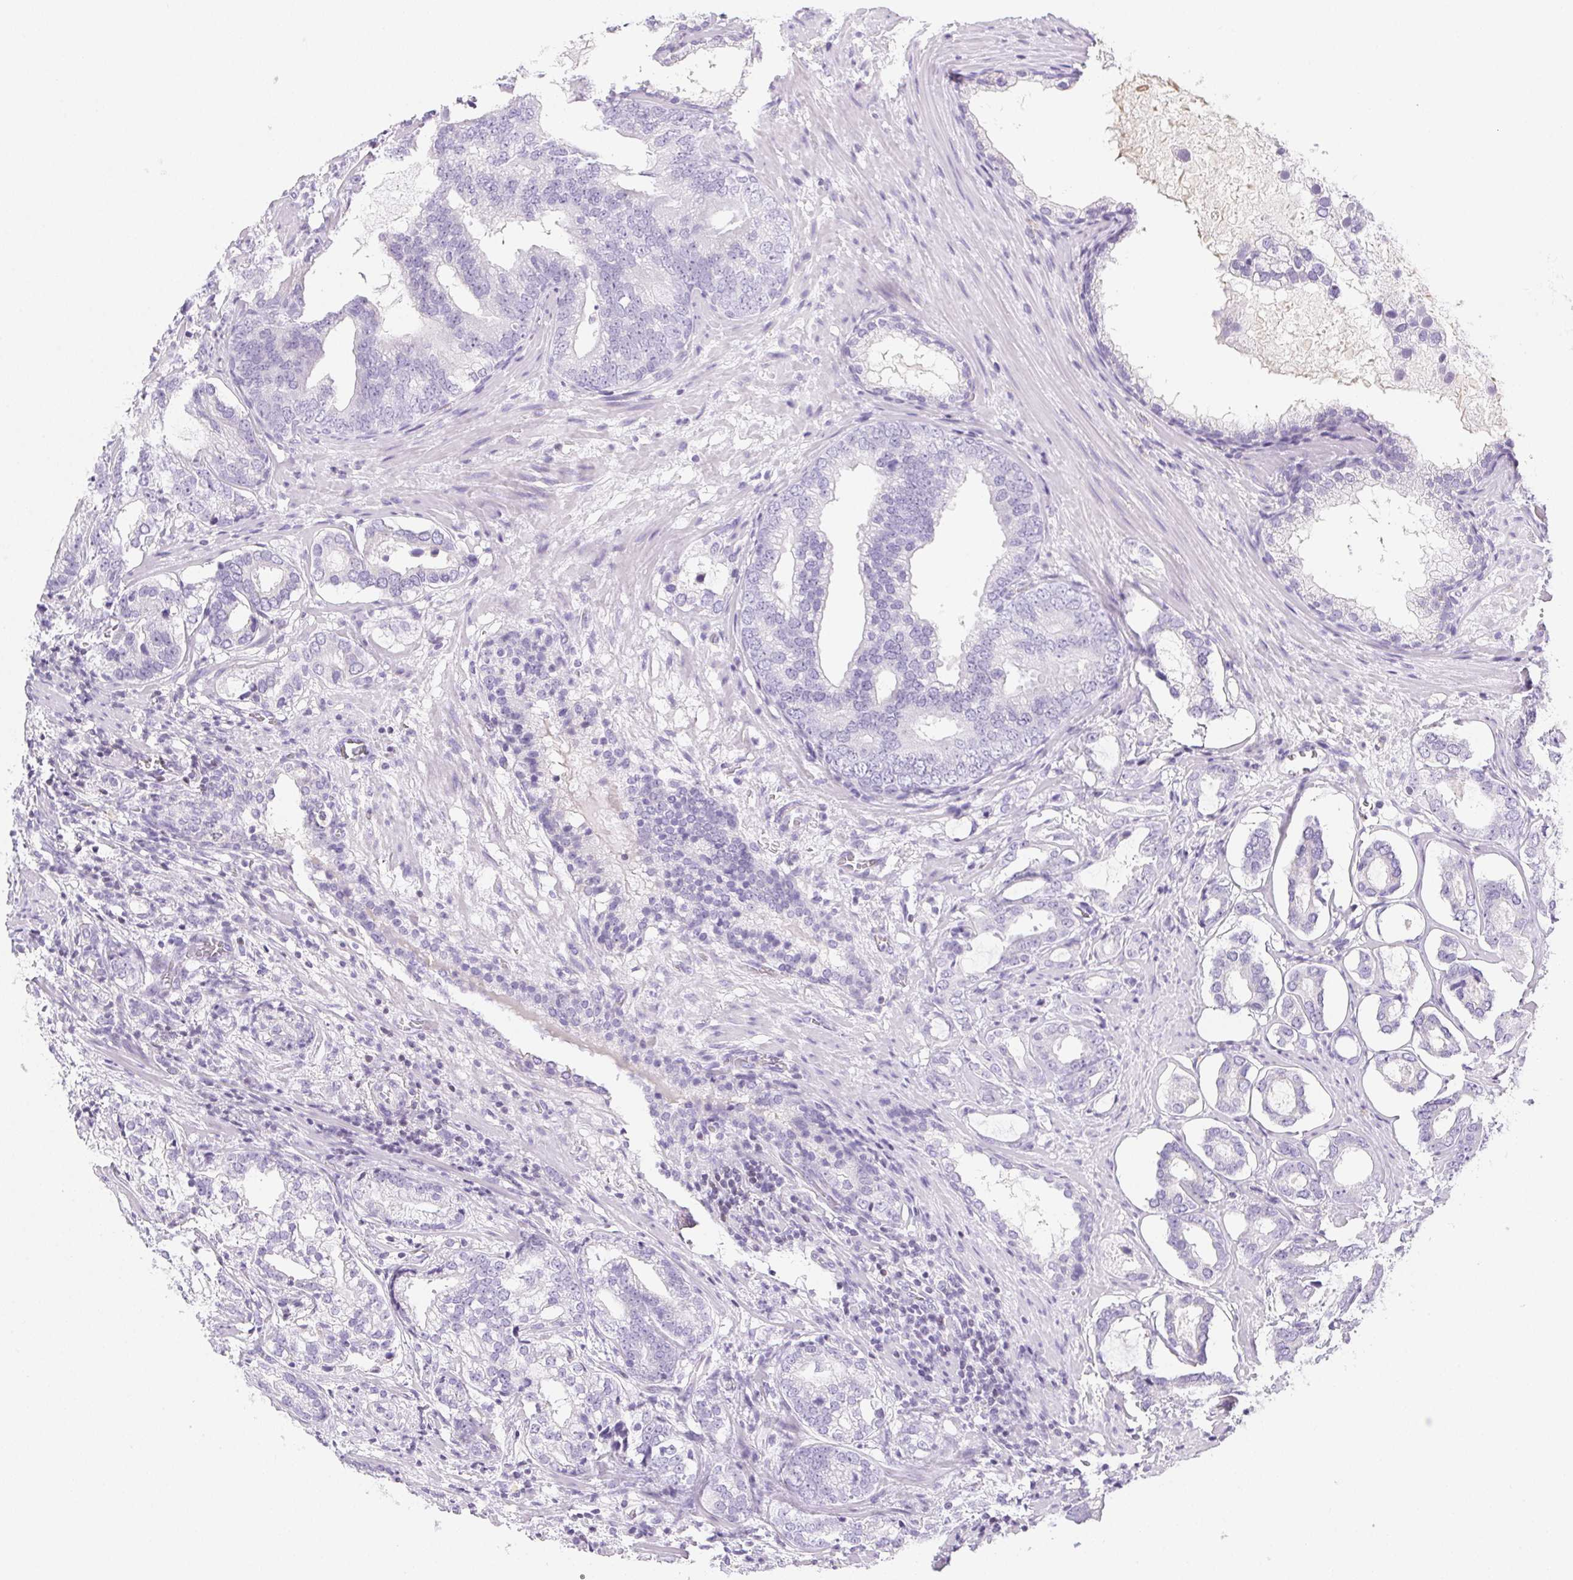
{"staining": {"intensity": "negative", "quantity": "none", "location": "none"}, "tissue": "prostate cancer", "cell_type": "Tumor cells", "image_type": "cancer", "snomed": [{"axis": "morphology", "description": "Adenocarcinoma, High grade"}, {"axis": "topography", "description": "Prostate"}], "caption": "Protein analysis of prostate cancer (high-grade adenocarcinoma) displays no significant staining in tumor cells.", "gene": "BEND2", "patient": {"sex": "male", "age": 75}}